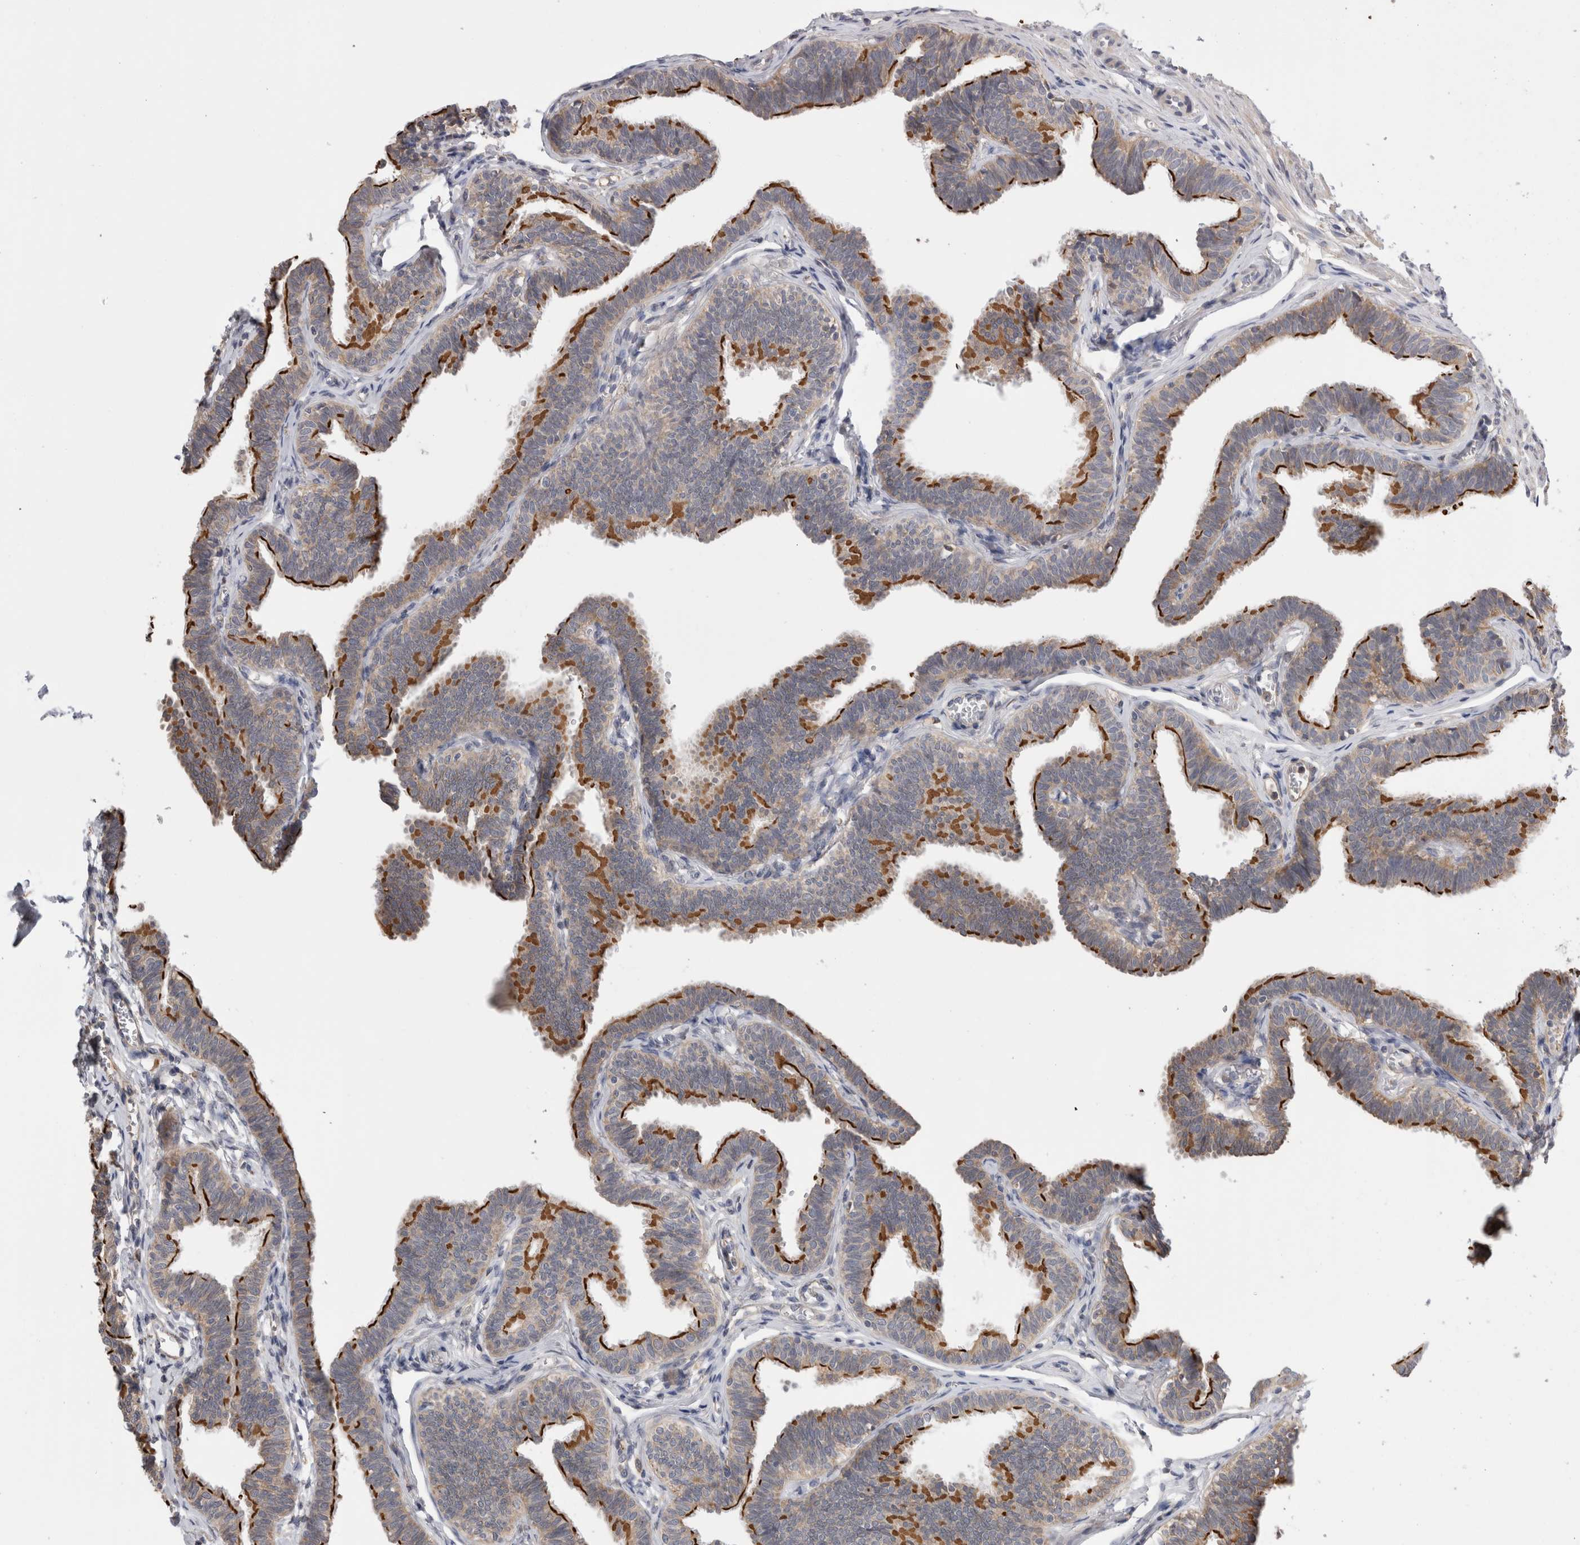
{"staining": {"intensity": "moderate", "quantity": ">75%", "location": "cytoplasmic/membranous"}, "tissue": "fallopian tube", "cell_type": "Glandular cells", "image_type": "normal", "snomed": [{"axis": "morphology", "description": "Normal tissue, NOS"}, {"axis": "topography", "description": "Fallopian tube"}, {"axis": "topography", "description": "Ovary"}], "caption": "Moderate cytoplasmic/membranous staining for a protein is seen in about >75% of glandular cells of normal fallopian tube using immunohistochemistry.", "gene": "SMAP2", "patient": {"sex": "female", "age": 23}}